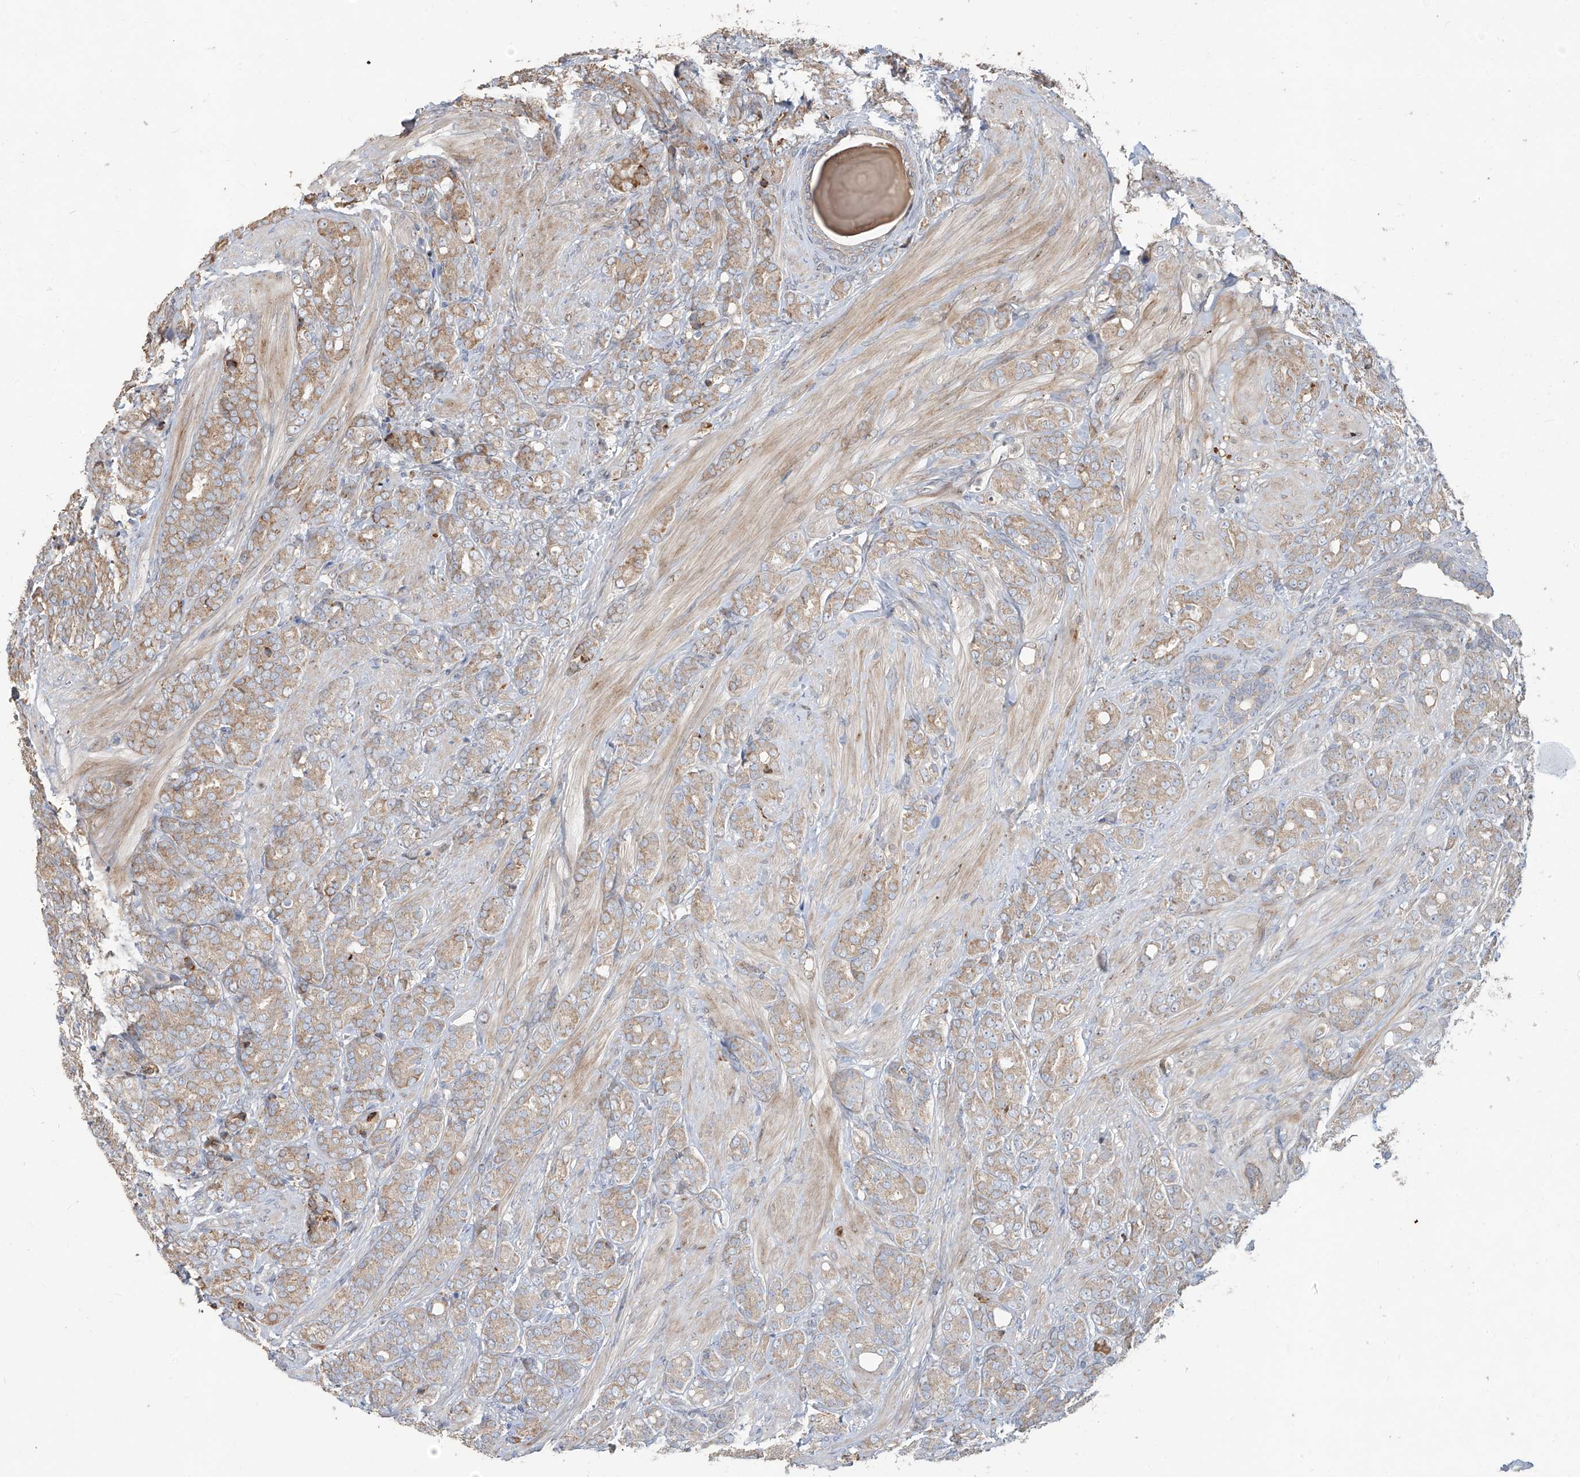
{"staining": {"intensity": "weak", "quantity": "25%-75%", "location": "cytoplasmic/membranous"}, "tissue": "prostate cancer", "cell_type": "Tumor cells", "image_type": "cancer", "snomed": [{"axis": "morphology", "description": "Adenocarcinoma, High grade"}, {"axis": "topography", "description": "Prostate"}], "caption": "Immunohistochemical staining of adenocarcinoma (high-grade) (prostate) exhibits low levels of weak cytoplasmic/membranous expression in approximately 25%-75% of tumor cells.", "gene": "ABTB1", "patient": {"sex": "male", "age": 62}}